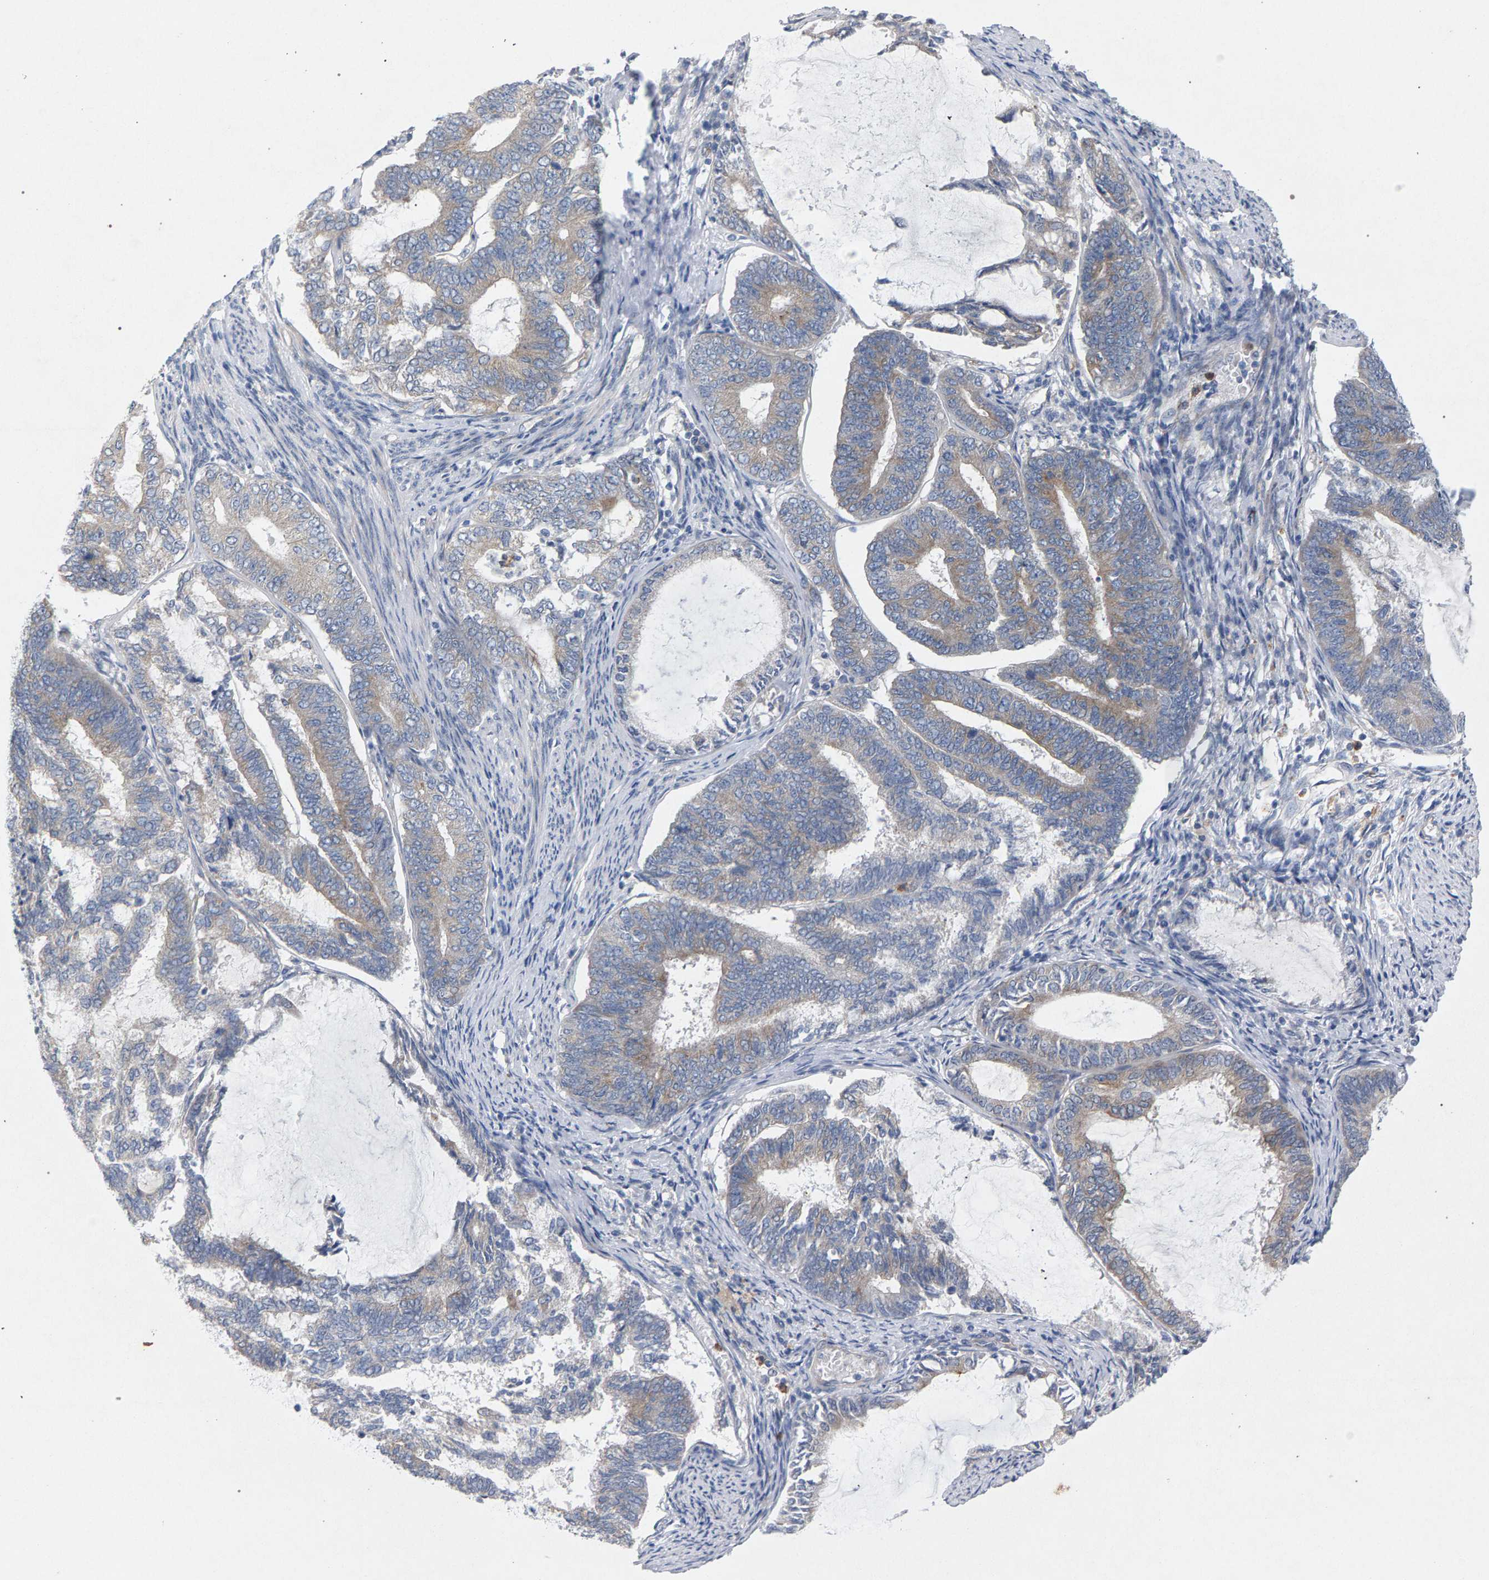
{"staining": {"intensity": "weak", "quantity": ">75%", "location": "cytoplasmic/membranous"}, "tissue": "endometrial cancer", "cell_type": "Tumor cells", "image_type": "cancer", "snomed": [{"axis": "morphology", "description": "Adenocarcinoma, NOS"}, {"axis": "topography", "description": "Endometrium"}], "caption": "A brown stain shows weak cytoplasmic/membranous positivity of a protein in human endometrial cancer (adenocarcinoma) tumor cells.", "gene": "MAMDC2", "patient": {"sex": "female", "age": 86}}